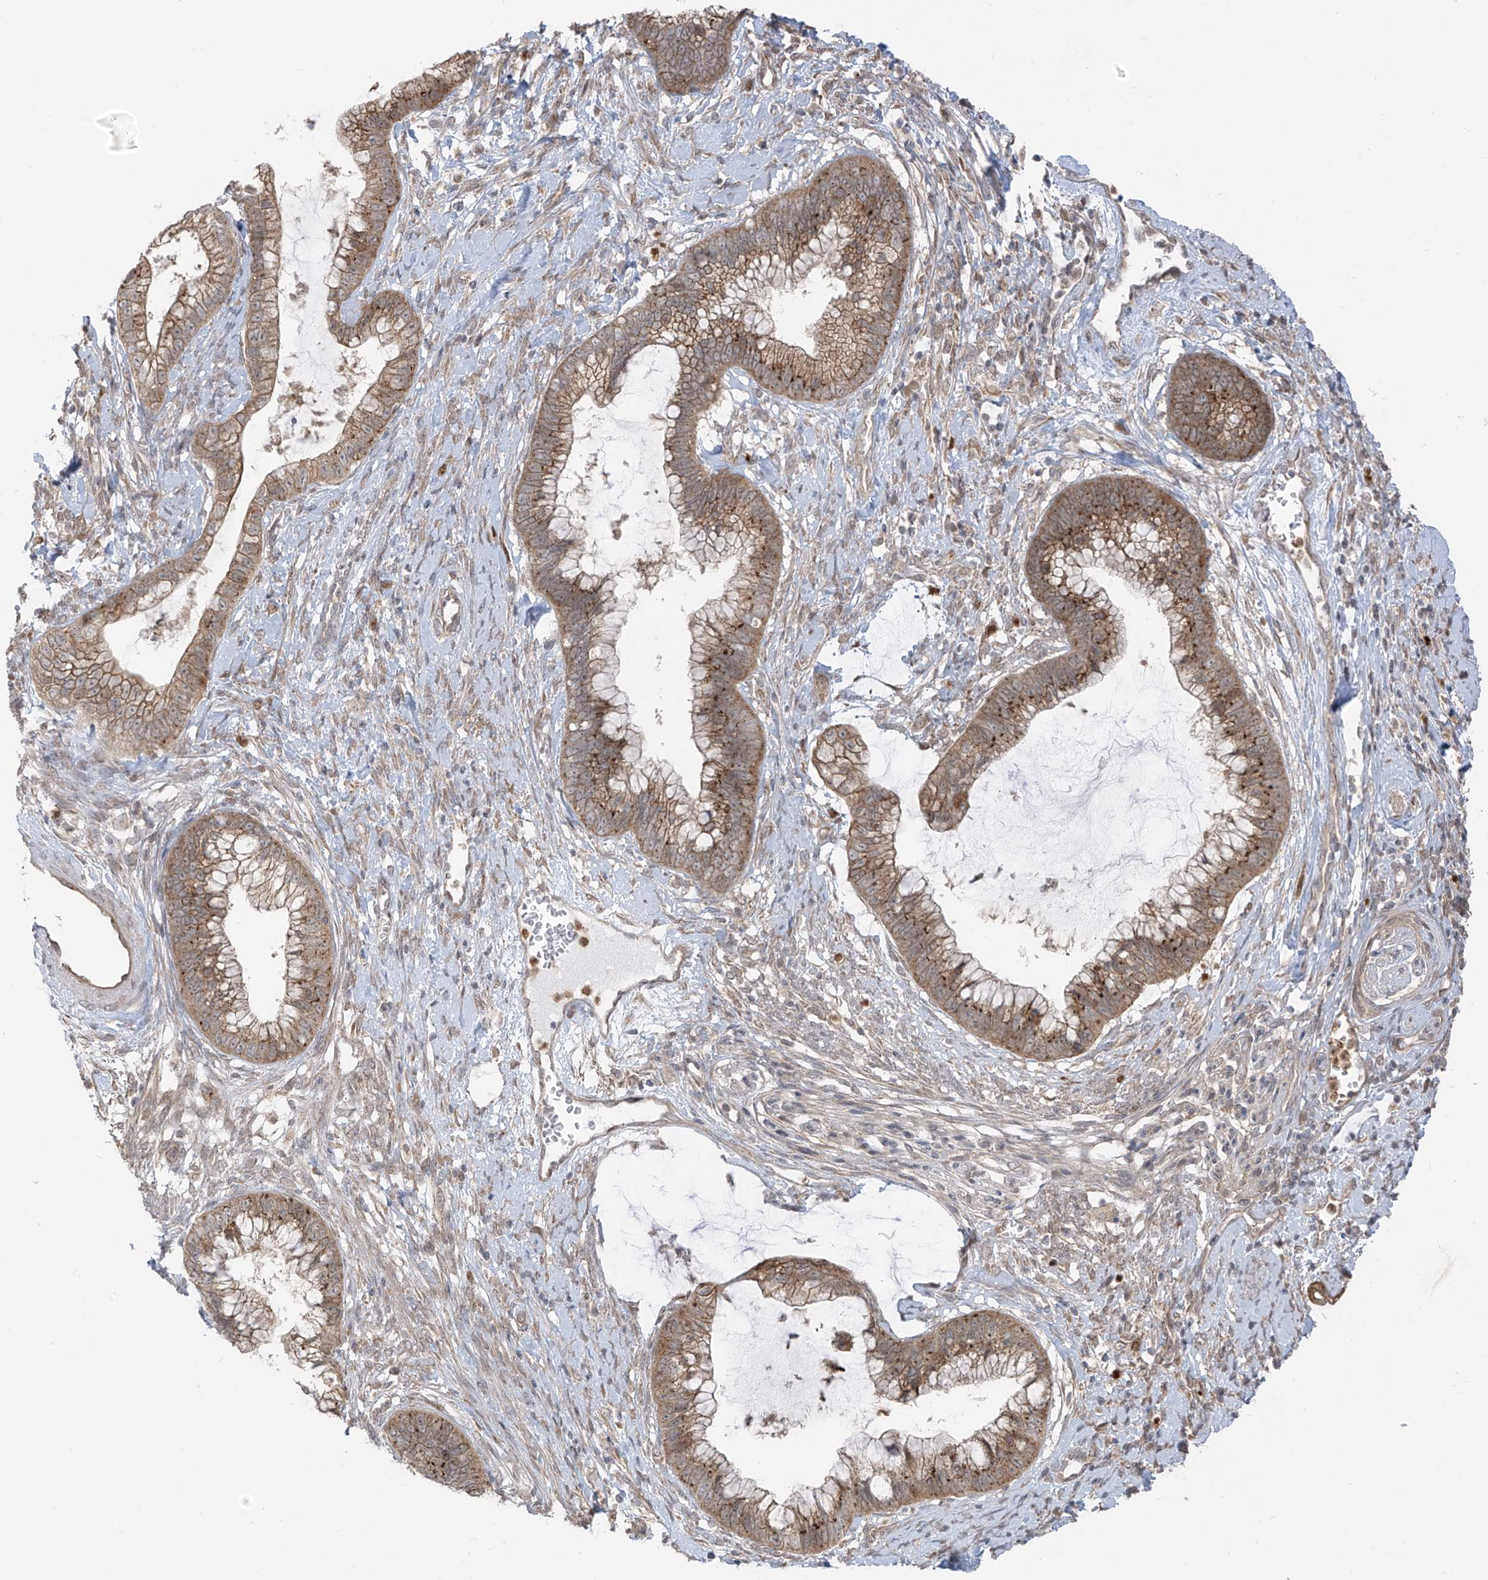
{"staining": {"intensity": "moderate", "quantity": ">75%", "location": "cytoplasmic/membranous"}, "tissue": "cervical cancer", "cell_type": "Tumor cells", "image_type": "cancer", "snomed": [{"axis": "morphology", "description": "Adenocarcinoma, NOS"}, {"axis": "topography", "description": "Cervix"}], "caption": "This photomicrograph displays adenocarcinoma (cervical) stained with IHC to label a protein in brown. The cytoplasmic/membranous of tumor cells show moderate positivity for the protein. Nuclei are counter-stained blue.", "gene": "PDE11A", "patient": {"sex": "female", "age": 44}}